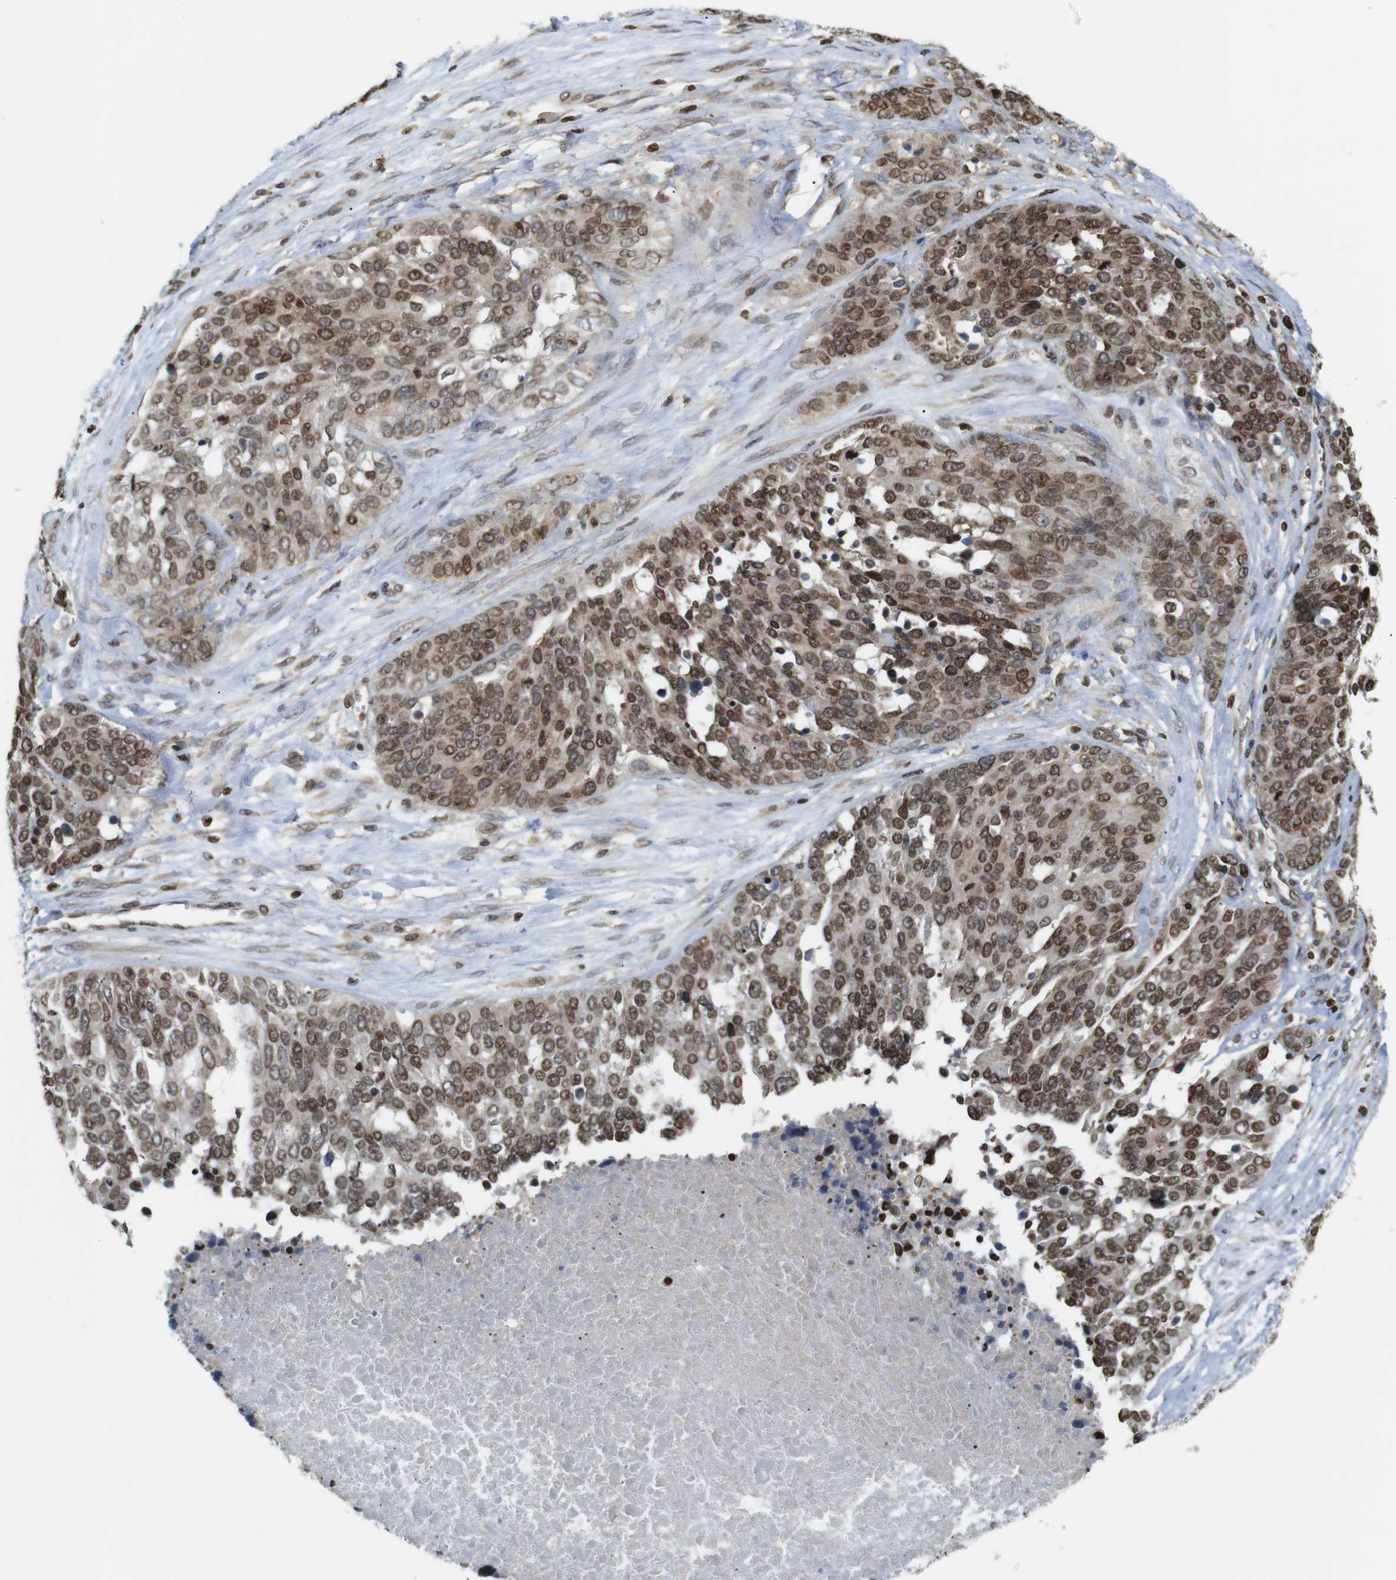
{"staining": {"intensity": "moderate", "quantity": ">75%", "location": "cytoplasmic/membranous,nuclear"}, "tissue": "ovarian cancer", "cell_type": "Tumor cells", "image_type": "cancer", "snomed": [{"axis": "morphology", "description": "Cystadenocarcinoma, serous, NOS"}, {"axis": "topography", "description": "Ovary"}], "caption": "Protein expression analysis of human ovarian cancer reveals moderate cytoplasmic/membranous and nuclear staining in about >75% of tumor cells.", "gene": "MBD1", "patient": {"sex": "female", "age": 44}}